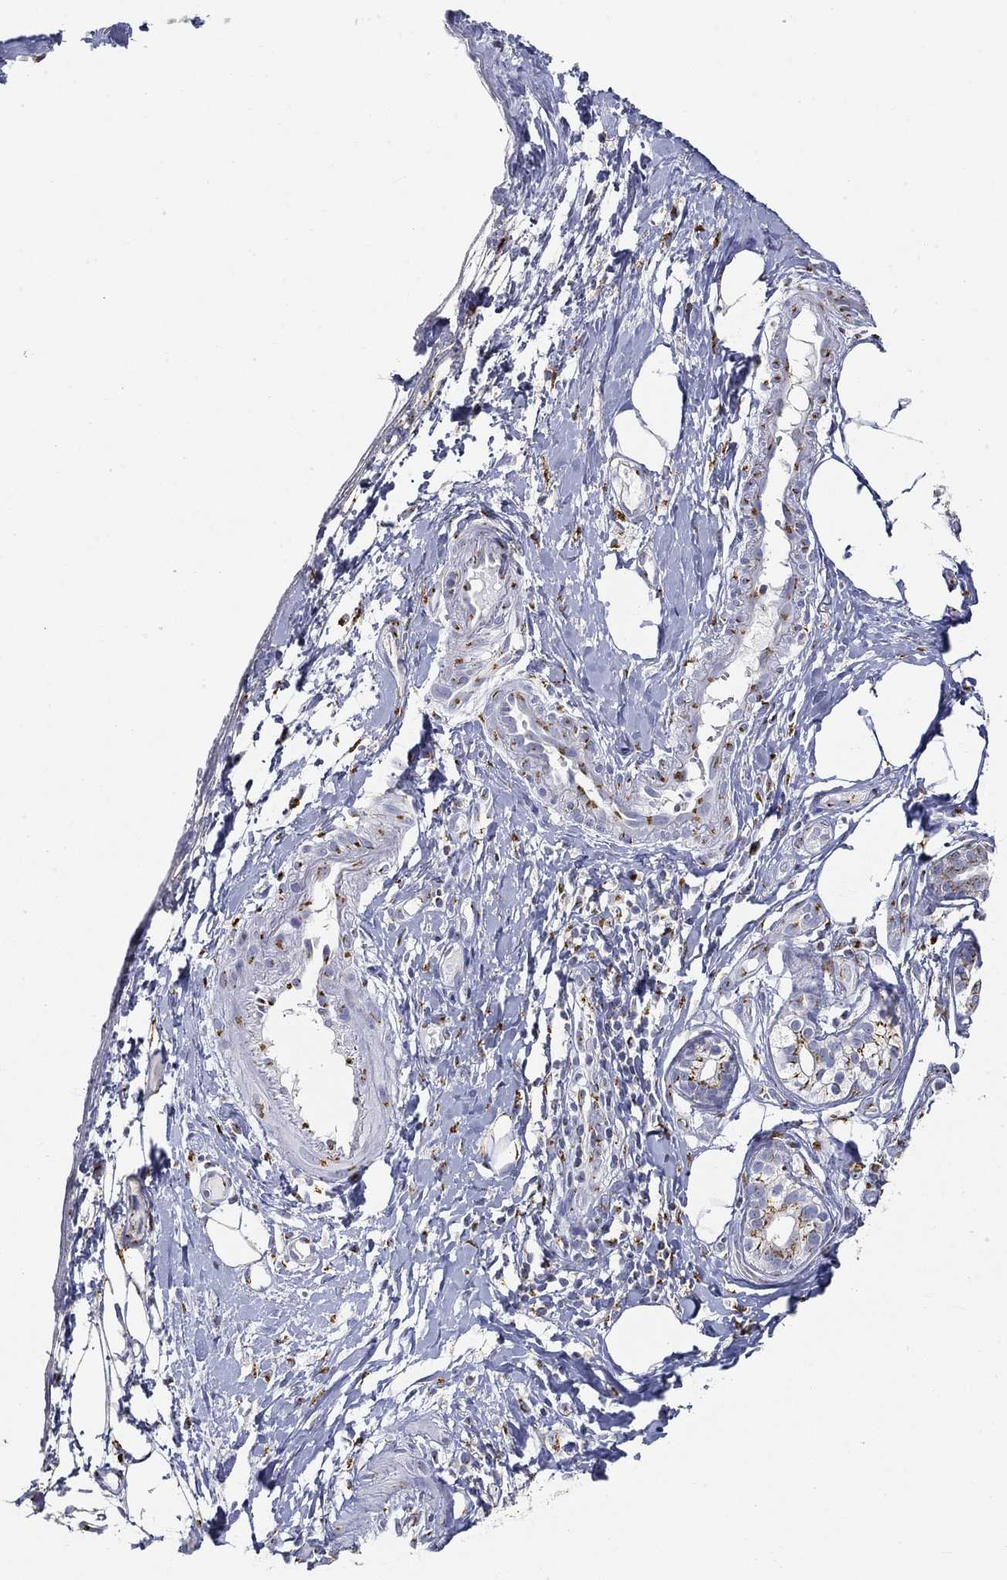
{"staining": {"intensity": "strong", "quantity": "25%-75%", "location": "cytoplasmic/membranous"}, "tissue": "skin cancer", "cell_type": "Tumor cells", "image_type": "cancer", "snomed": [{"axis": "morphology", "description": "Squamous cell carcinoma, NOS"}, {"axis": "topography", "description": "Skin"}, {"axis": "topography", "description": "Subcutis"}], "caption": "Skin cancer (squamous cell carcinoma) tissue demonstrates strong cytoplasmic/membranous expression in approximately 25%-75% of tumor cells, visualized by immunohistochemistry.", "gene": "TICAM1", "patient": {"sex": "male", "age": 73}}